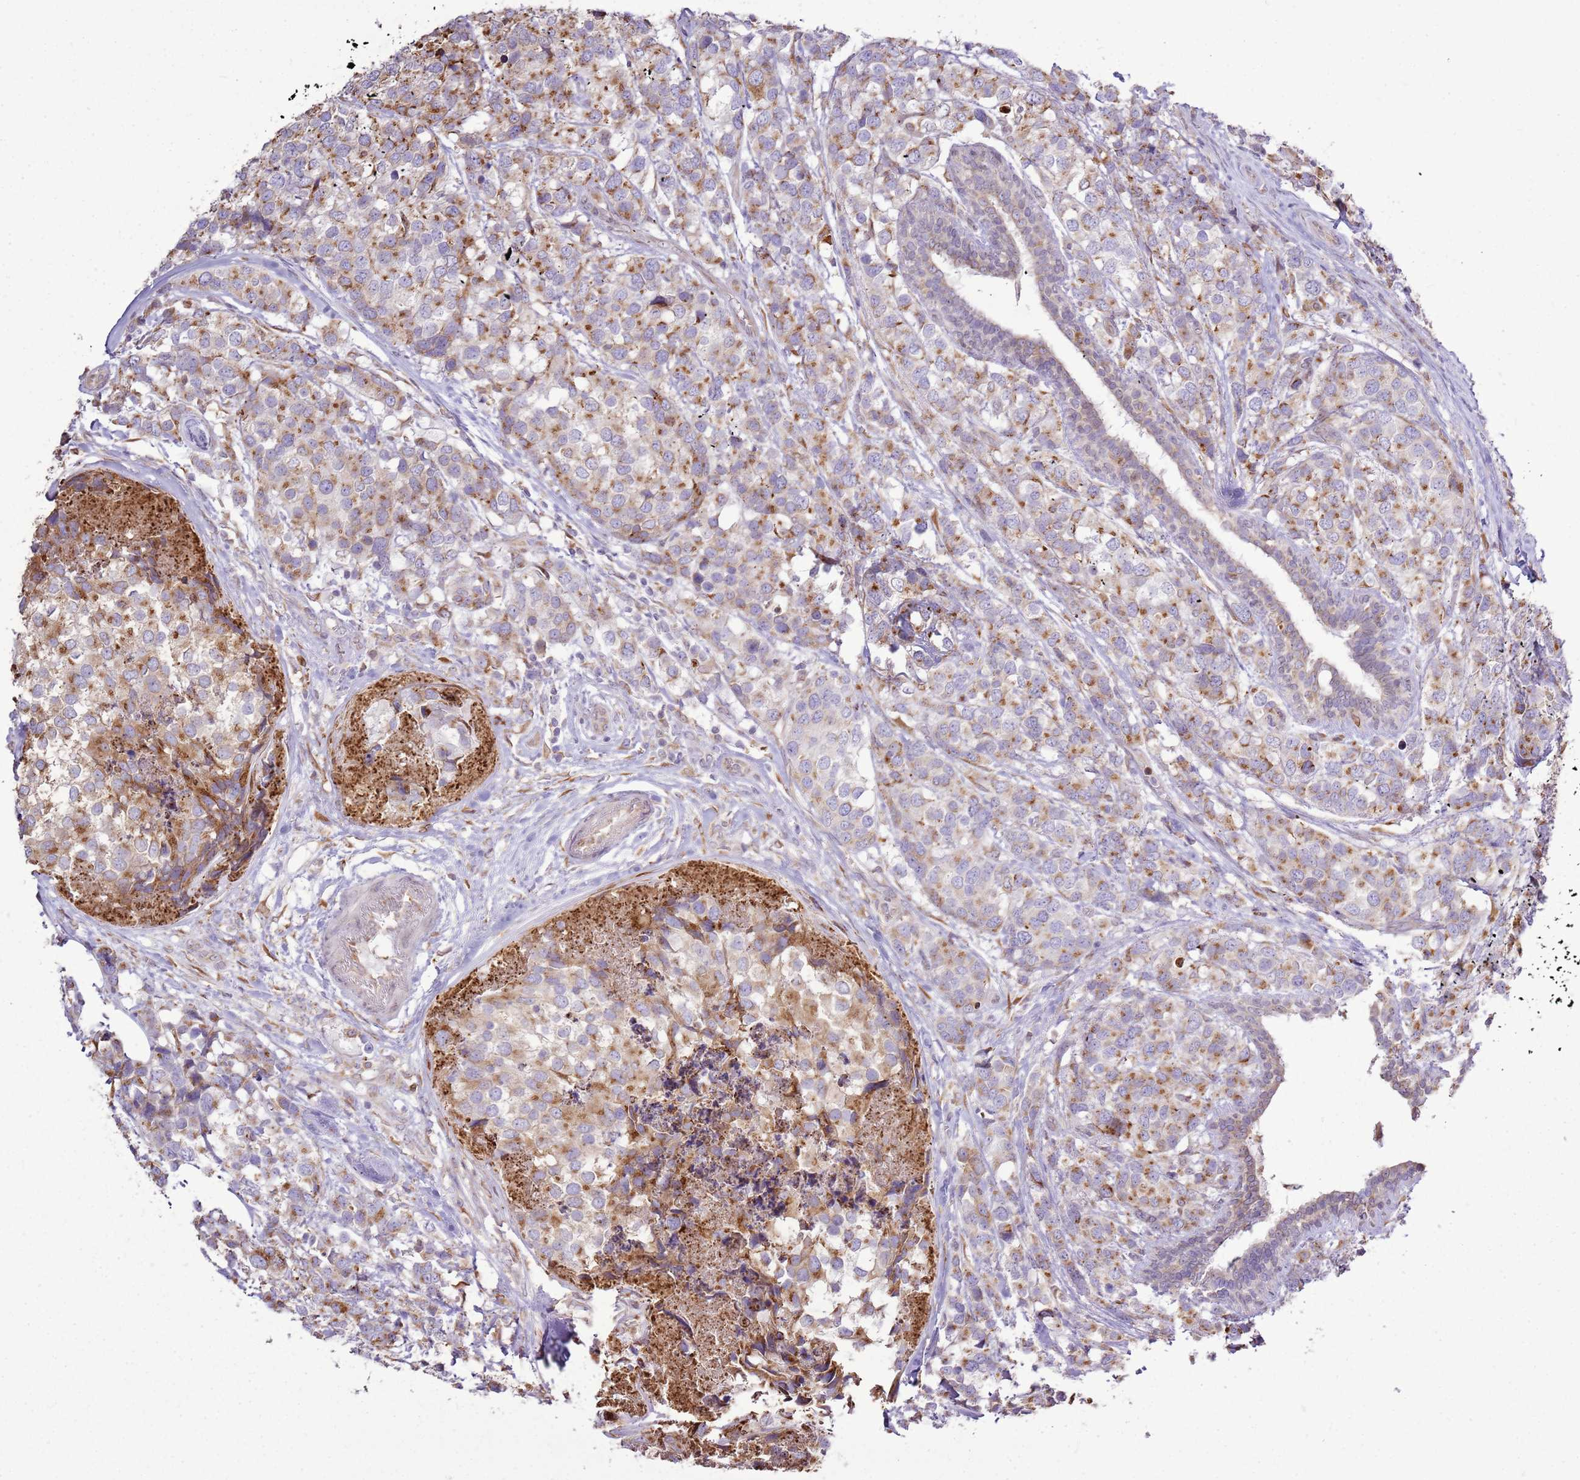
{"staining": {"intensity": "moderate", "quantity": "25%-75%", "location": "cytoplasmic/membranous"}, "tissue": "breast cancer", "cell_type": "Tumor cells", "image_type": "cancer", "snomed": [{"axis": "morphology", "description": "Lobular carcinoma"}, {"axis": "topography", "description": "Breast"}], "caption": "Immunohistochemistry (IHC) staining of breast cancer, which demonstrates medium levels of moderate cytoplasmic/membranous positivity in about 25%-75% of tumor cells indicating moderate cytoplasmic/membranous protein staining. The staining was performed using DAB (3,3'-diaminobenzidine) (brown) for protein detection and nuclei were counterstained in hematoxylin (blue).", "gene": "TMED10", "patient": {"sex": "female", "age": 59}}